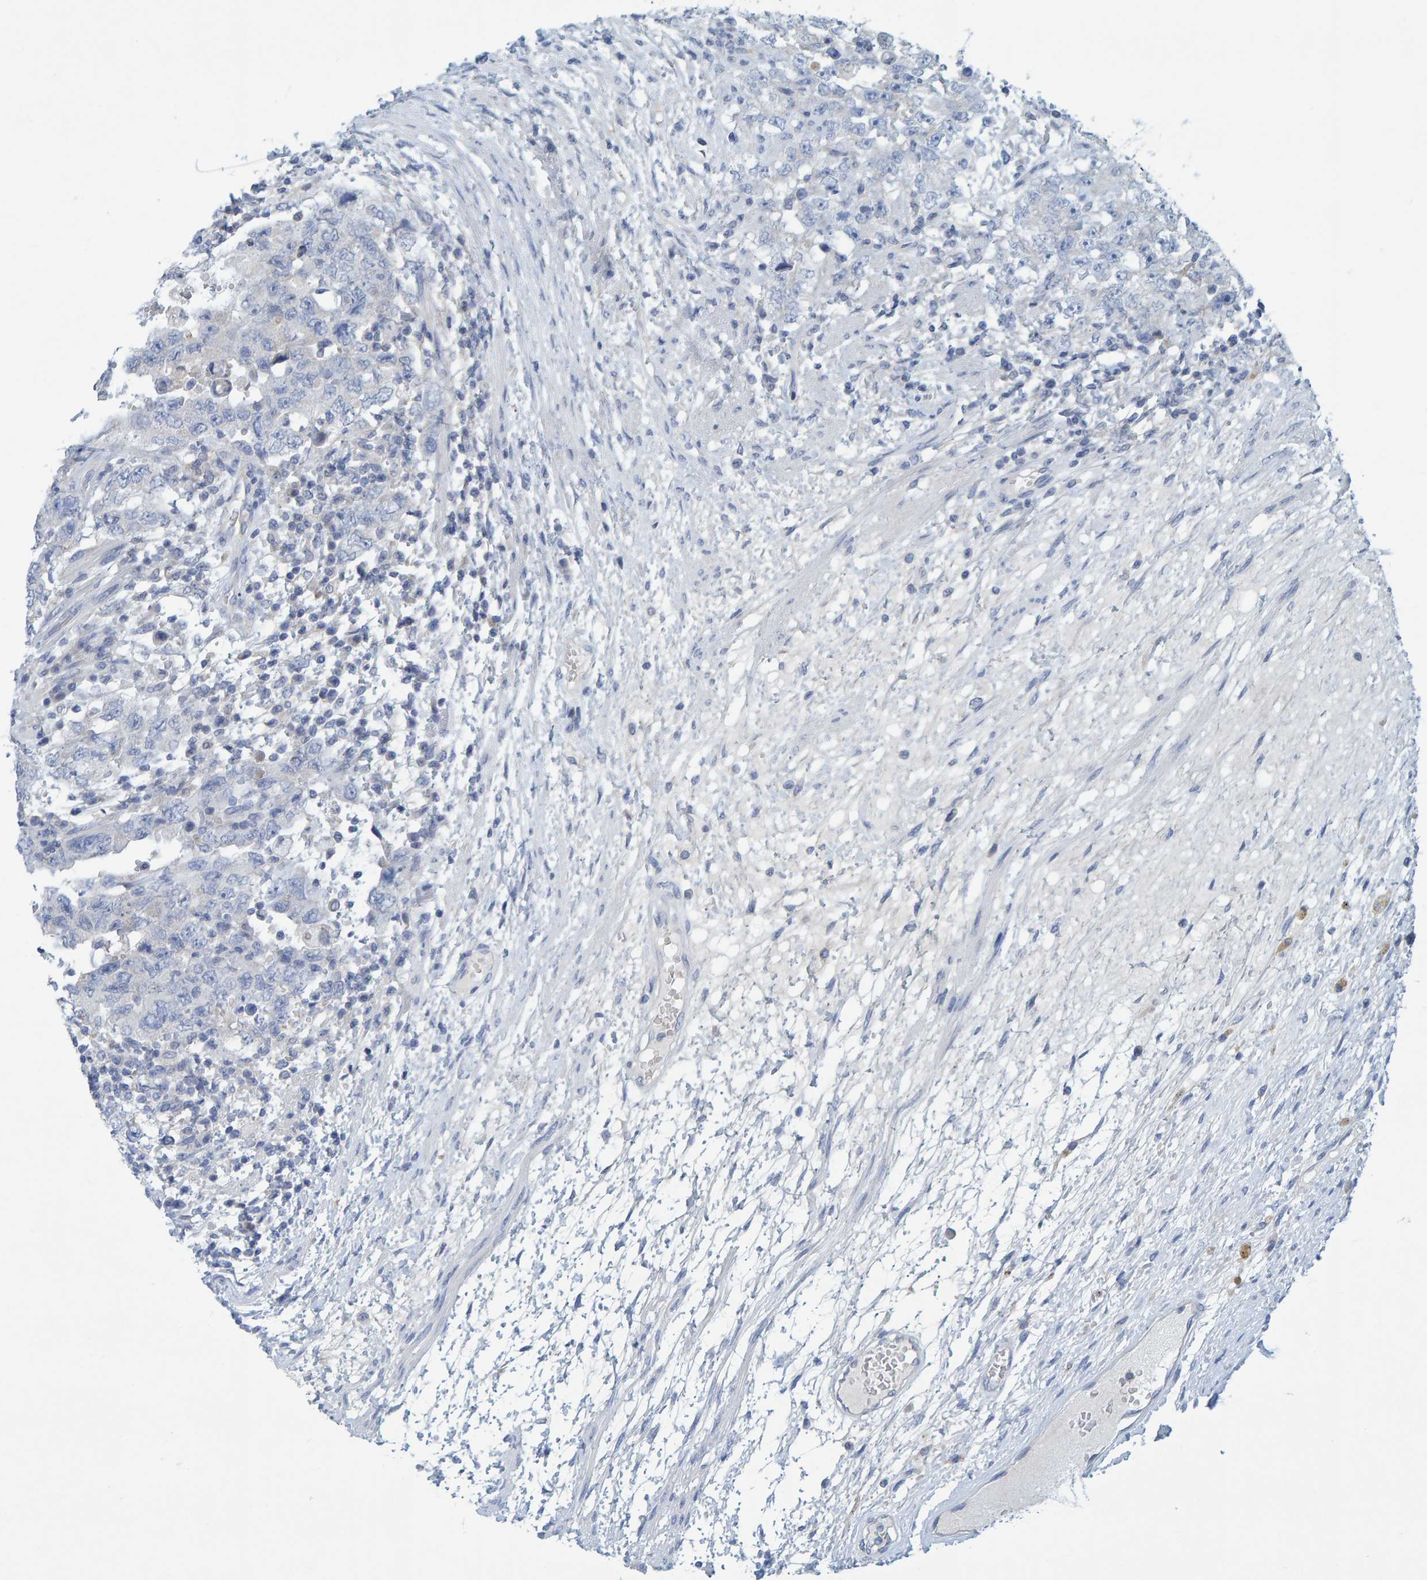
{"staining": {"intensity": "negative", "quantity": "none", "location": "none"}, "tissue": "testis cancer", "cell_type": "Tumor cells", "image_type": "cancer", "snomed": [{"axis": "morphology", "description": "Carcinoma, Embryonal, NOS"}, {"axis": "topography", "description": "Testis"}], "caption": "Histopathology image shows no significant protein expression in tumor cells of testis cancer.", "gene": "ALAD", "patient": {"sex": "male", "age": 26}}